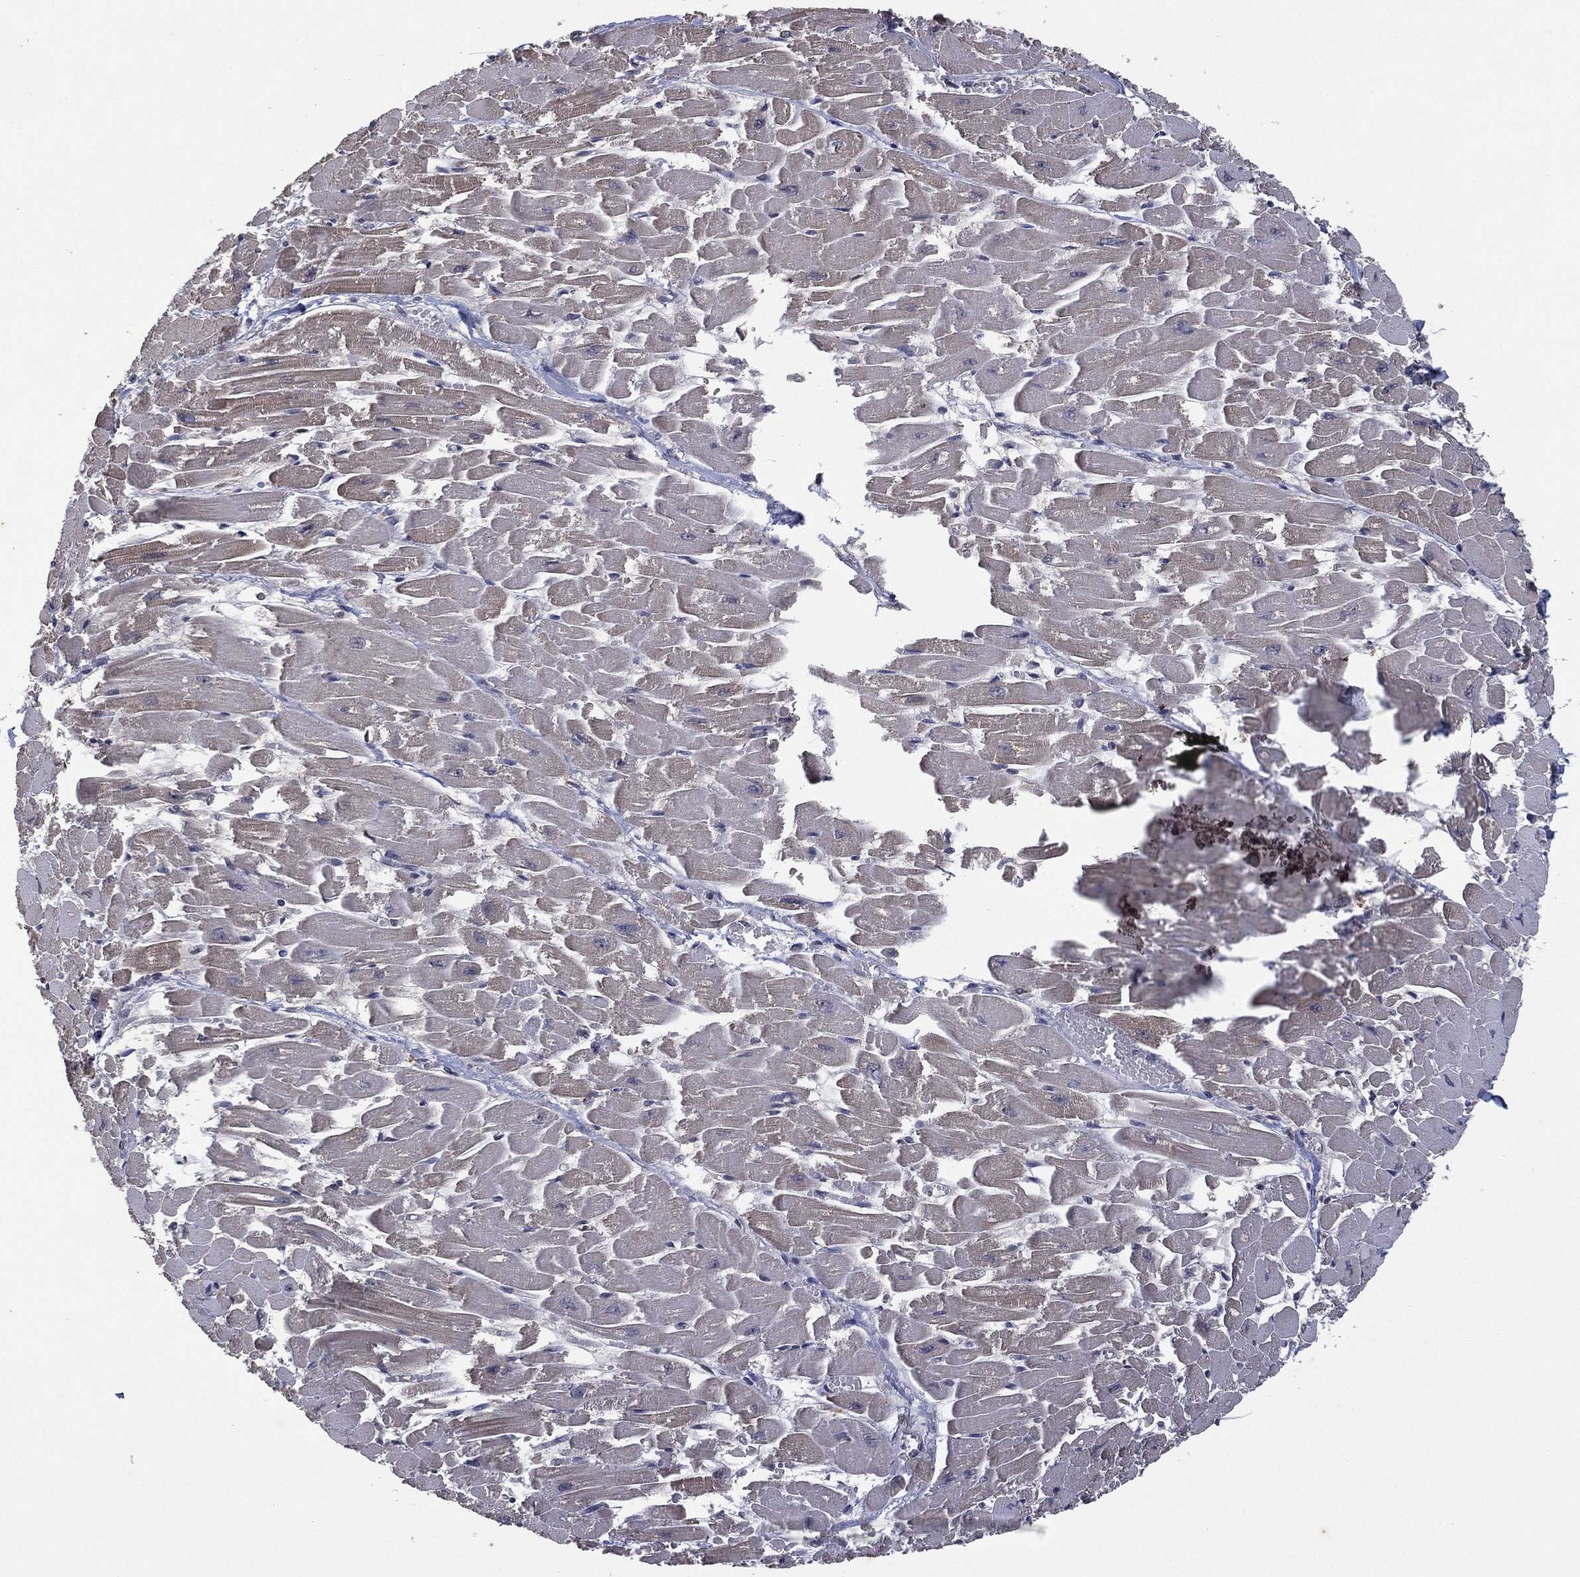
{"staining": {"intensity": "negative", "quantity": "none", "location": "none"}, "tissue": "heart muscle", "cell_type": "Cardiomyocytes", "image_type": "normal", "snomed": [{"axis": "morphology", "description": "Normal tissue, NOS"}, {"axis": "topography", "description": "Heart"}], "caption": "An immunohistochemistry (IHC) image of normal heart muscle is shown. There is no staining in cardiomyocytes of heart muscle. The staining was performed using DAB (3,3'-diaminobenzidine) to visualize the protein expression in brown, while the nuclei were stained in blue with hematoxylin (Magnification: 20x).", "gene": "NELFCD", "patient": {"sex": "female", "age": 52}}